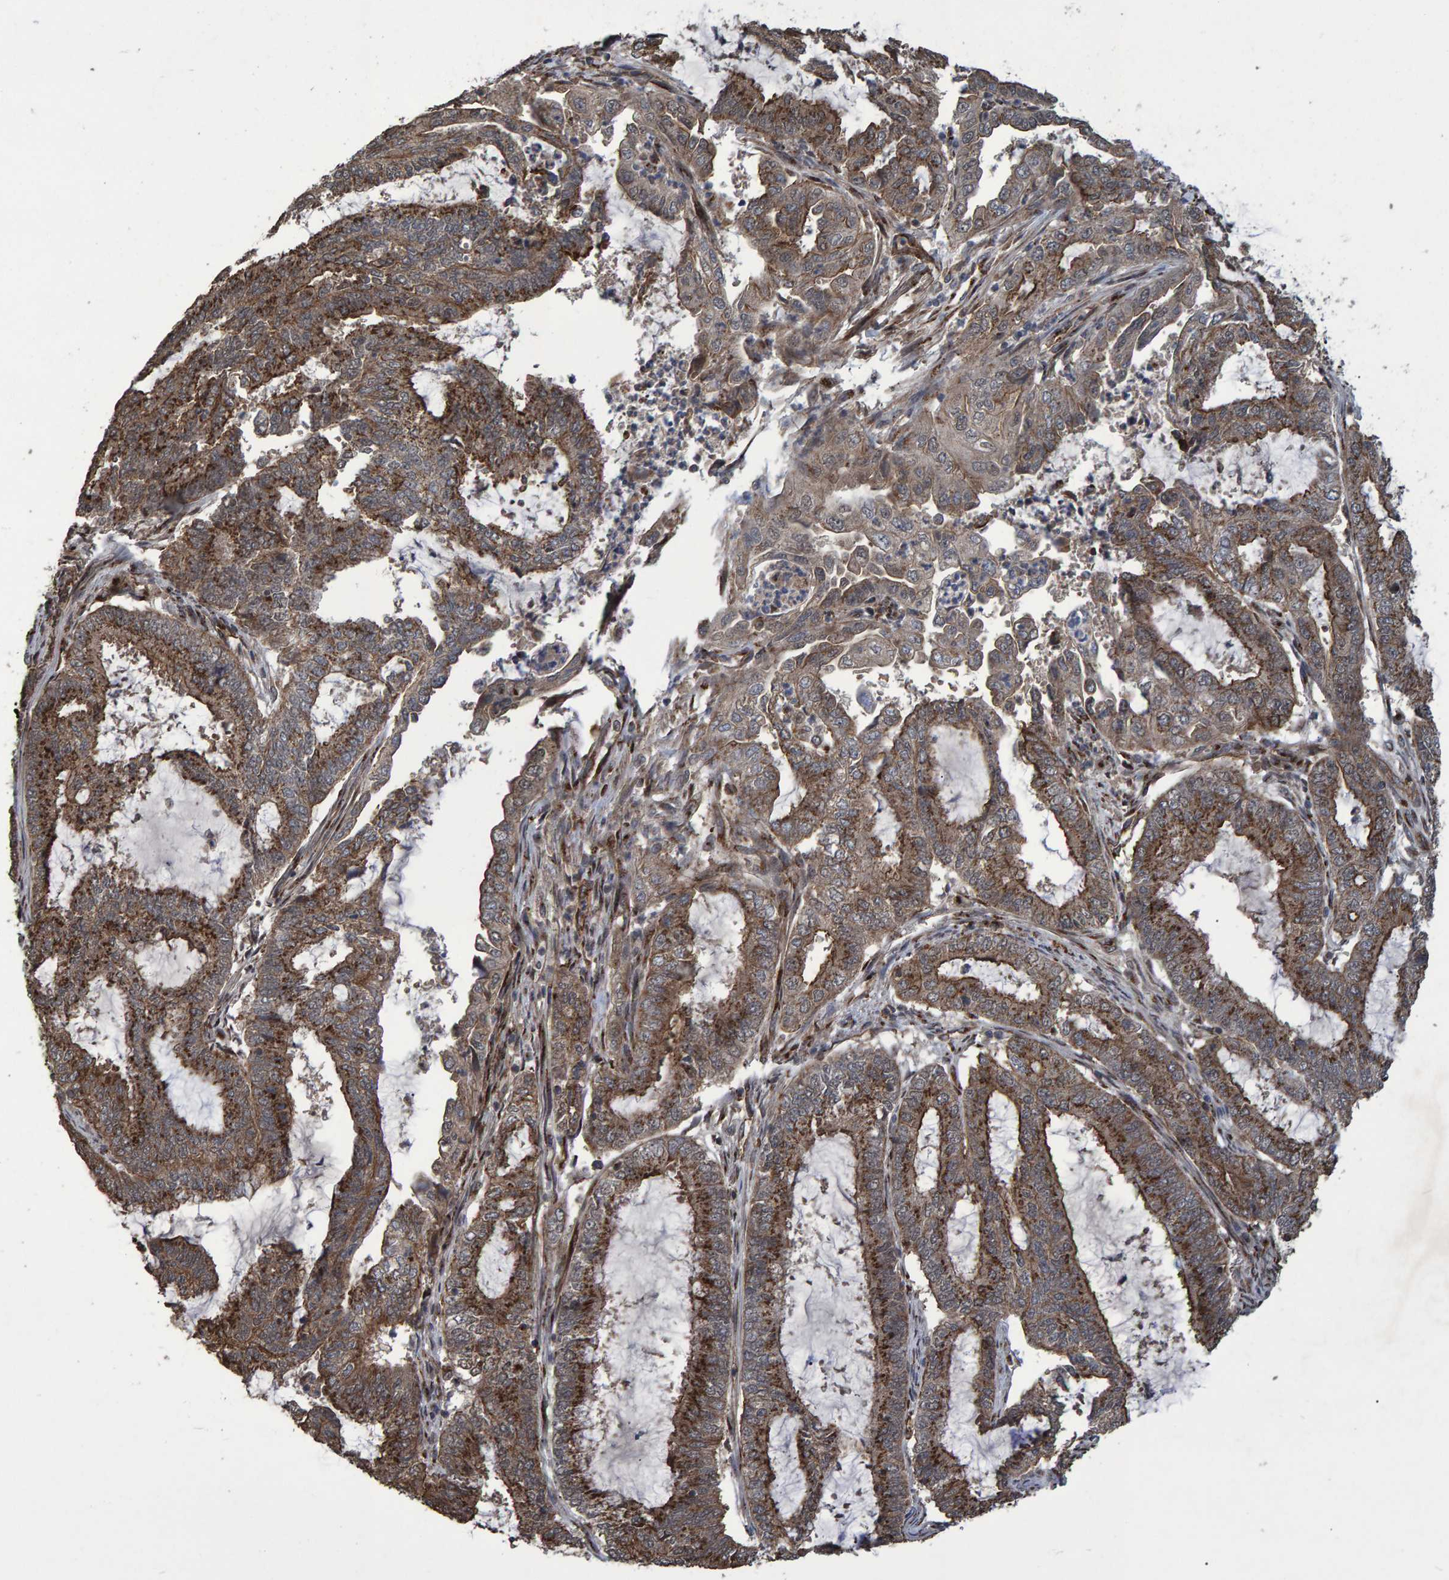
{"staining": {"intensity": "strong", "quantity": ">75%", "location": "cytoplasmic/membranous"}, "tissue": "endometrial cancer", "cell_type": "Tumor cells", "image_type": "cancer", "snomed": [{"axis": "morphology", "description": "Adenocarcinoma, NOS"}, {"axis": "topography", "description": "Endometrium"}], "caption": "A photomicrograph showing strong cytoplasmic/membranous positivity in approximately >75% of tumor cells in endometrial adenocarcinoma, as visualized by brown immunohistochemical staining.", "gene": "TRIM68", "patient": {"sex": "female", "age": 51}}